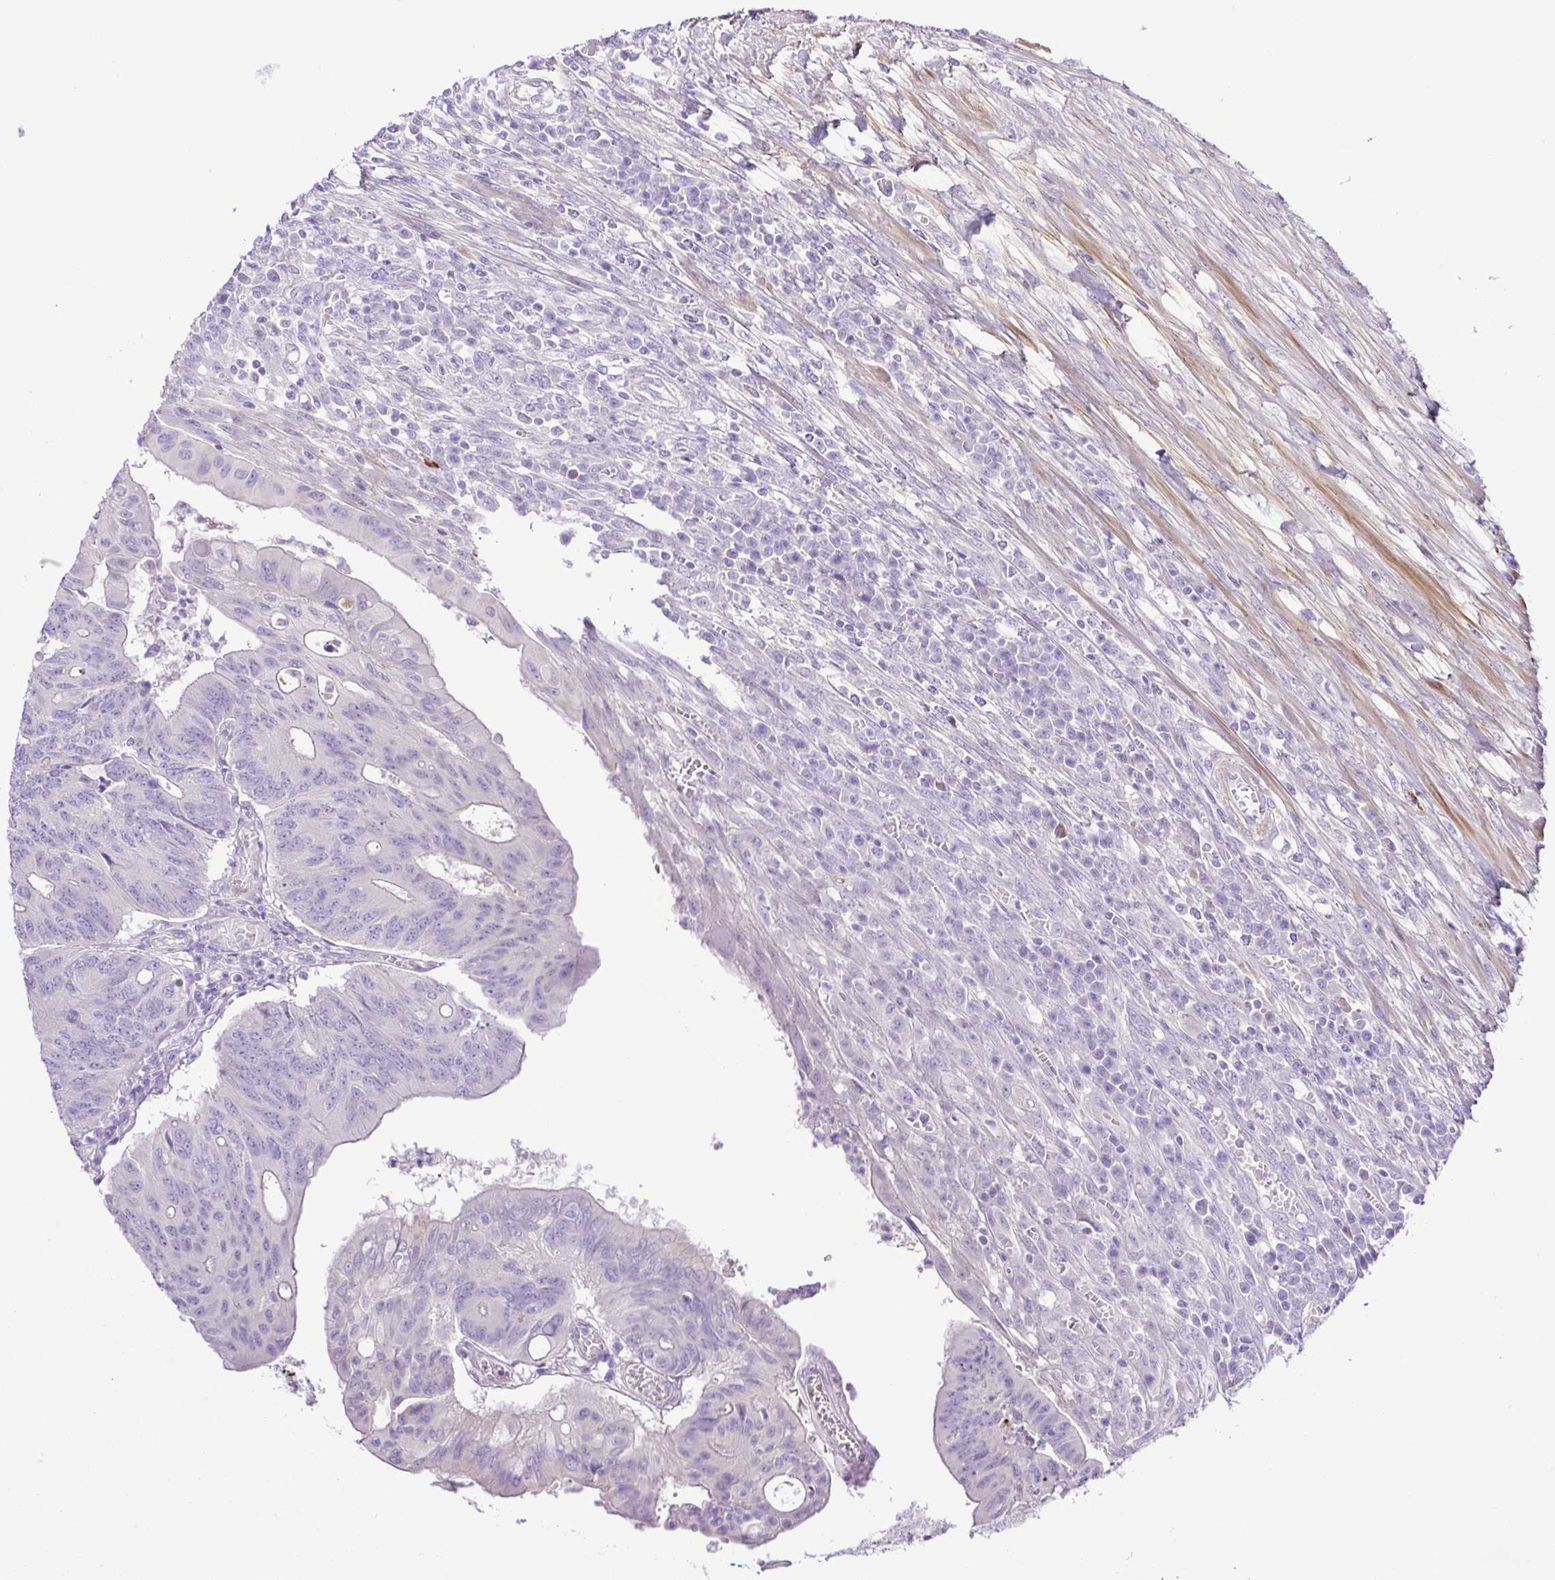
{"staining": {"intensity": "negative", "quantity": "none", "location": "none"}, "tissue": "colorectal cancer", "cell_type": "Tumor cells", "image_type": "cancer", "snomed": [{"axis": "morphology", "description": "Adenocarcinoma, NOS"}, {"axis": "topography", "description": "Colon"}], "caption": "A high-resolution image shows IHC staining of colorectal cancer, which reveals no significant staining in tumor cells. The staining is performed using DAB (3,3'-diaminobenzidine) brown chromogen with nuclei counter-stained in using hematoxylin.", "gene": "GABBR2", "patient": {"sex": "male", "age": 65}}